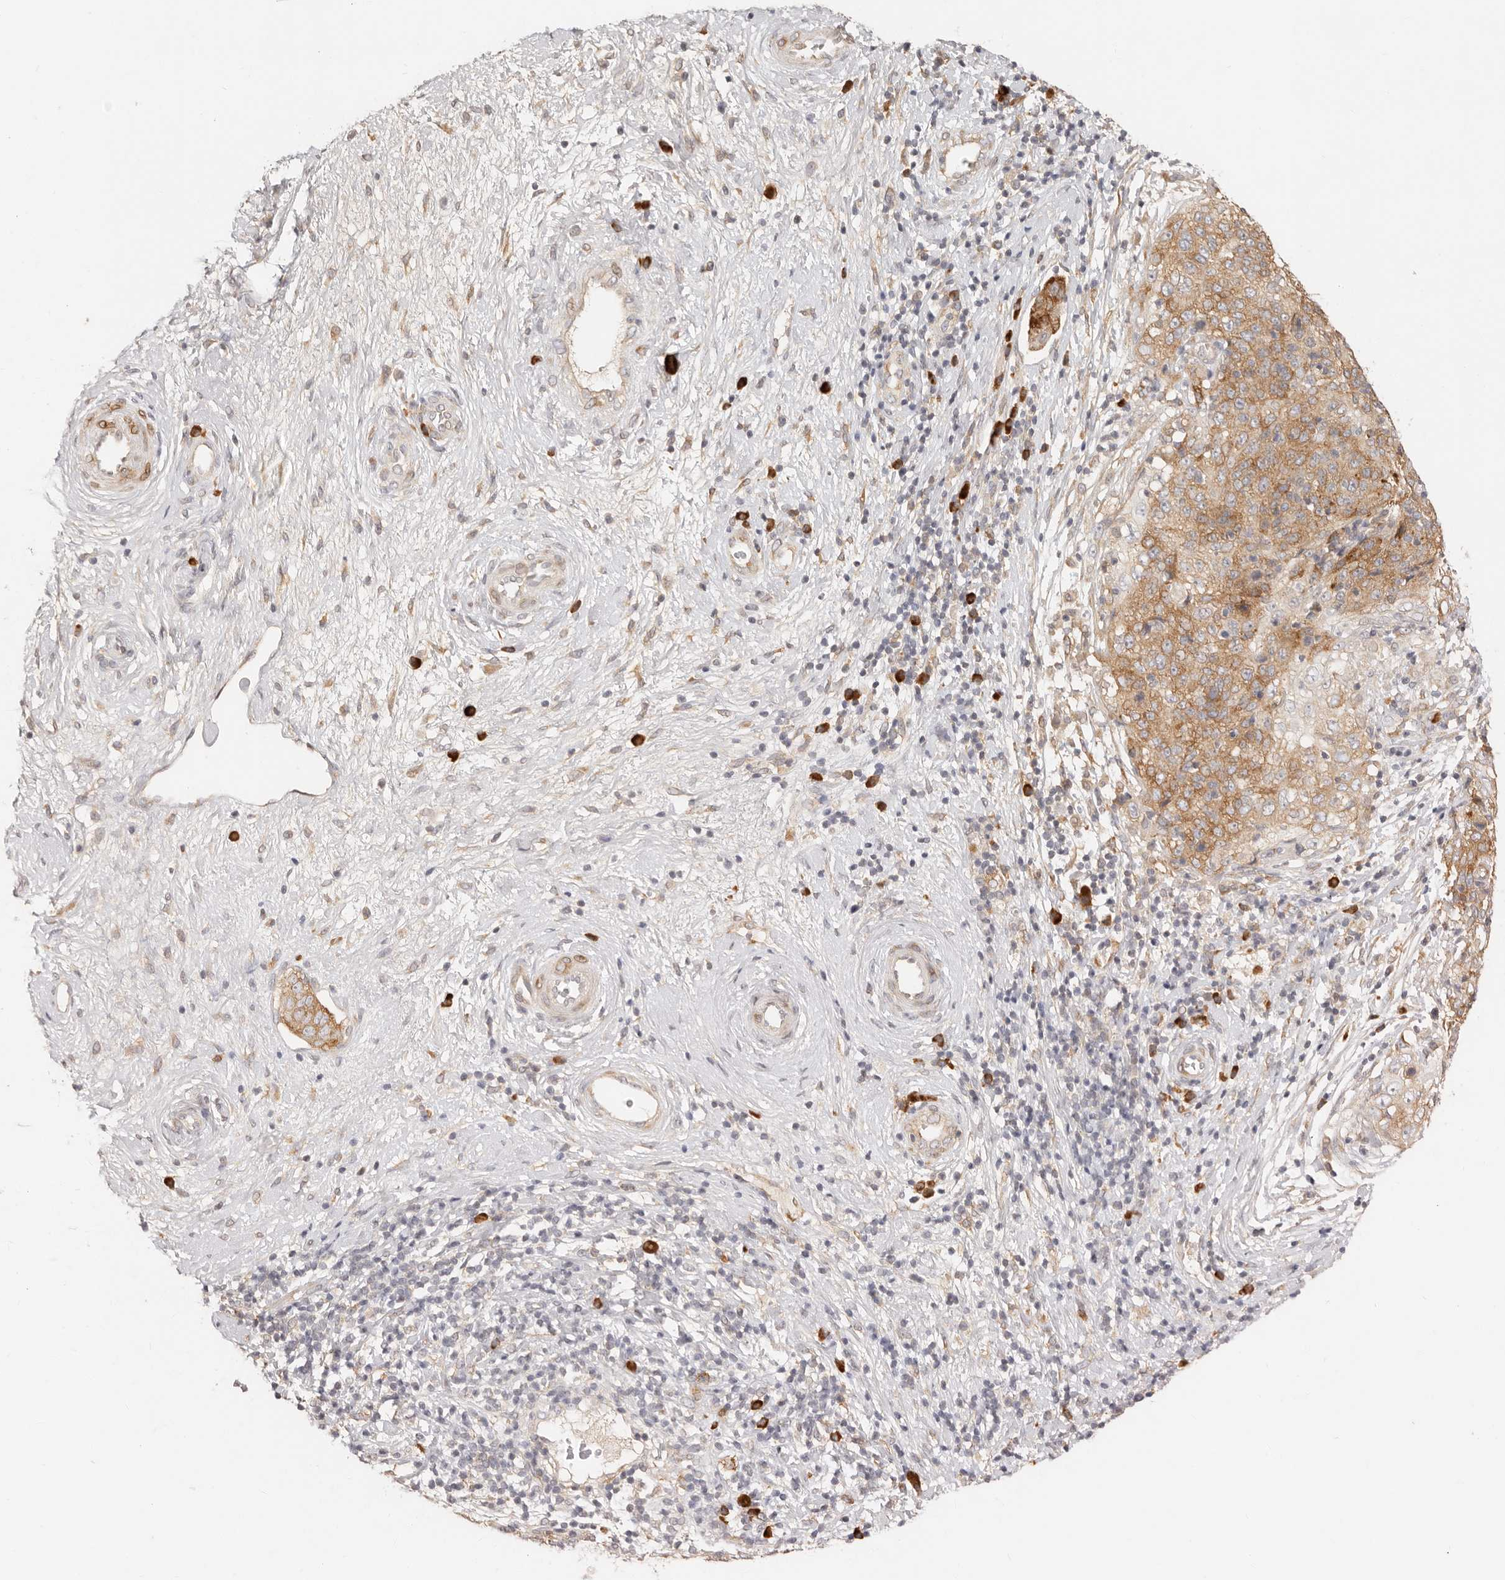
{"staining": {"intensity": "moderate", "quantity": ">75%", "location": "cytoplasmic/membranous"}, "tissue": "cervical cancer", "cell_type": "Tumor cells", "image_type": "cancer", "snomed": [{"axis": "morphology", "description": "Squamous cell carcinoma, NOS"}, {"axis": "topography", "description": "Cervix"}], "caption": "Immunohistochemistry (IHC) of human cervical cancer (squamous cell carcinoma) exhibits medium levels of moderate cytoplasmic/membranous positivity in approximately >75% of tumor cells.", "gene": "PABPC4", "patient": {"sex": "female", "age": 48}}